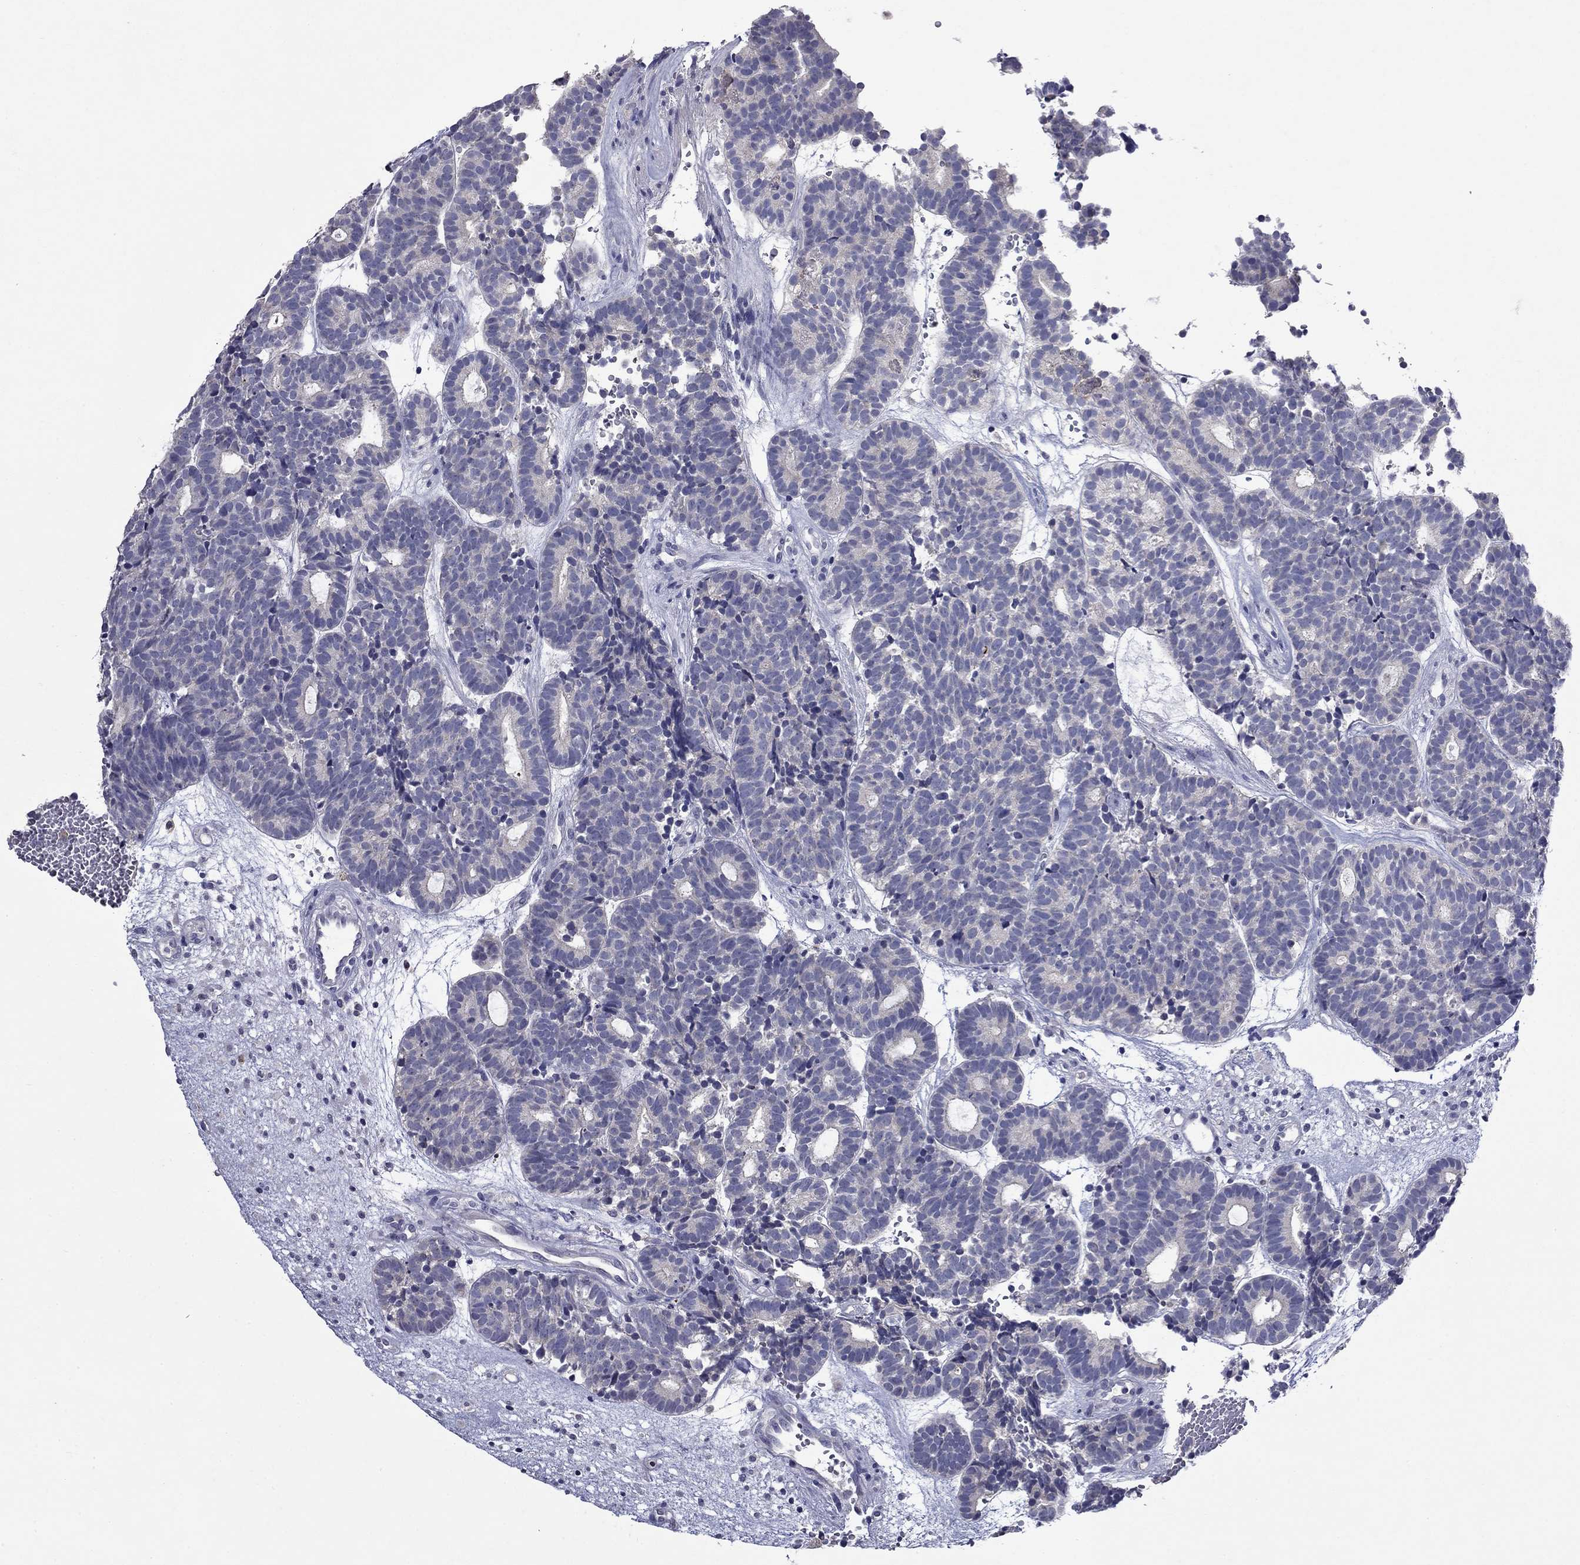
{"staining": {"intensity": "negative", "quantity": "none", "location": "none"}, "tissue": "head and neck cancer", "cell_type": "Tumor cells", "image_type": "cancer", "snomed": [{"axis": "morphology", "description": "Adenocarcinoma, NOS"}, {"axis": "topography", "description": "Head-Neck"}], "caption": "Protein analysis of head and neck adenocarcinoma exhibits no significant expression in tumor cells.", "gene": "IRF5", "patient": {"sex": "female", "age": 81}}